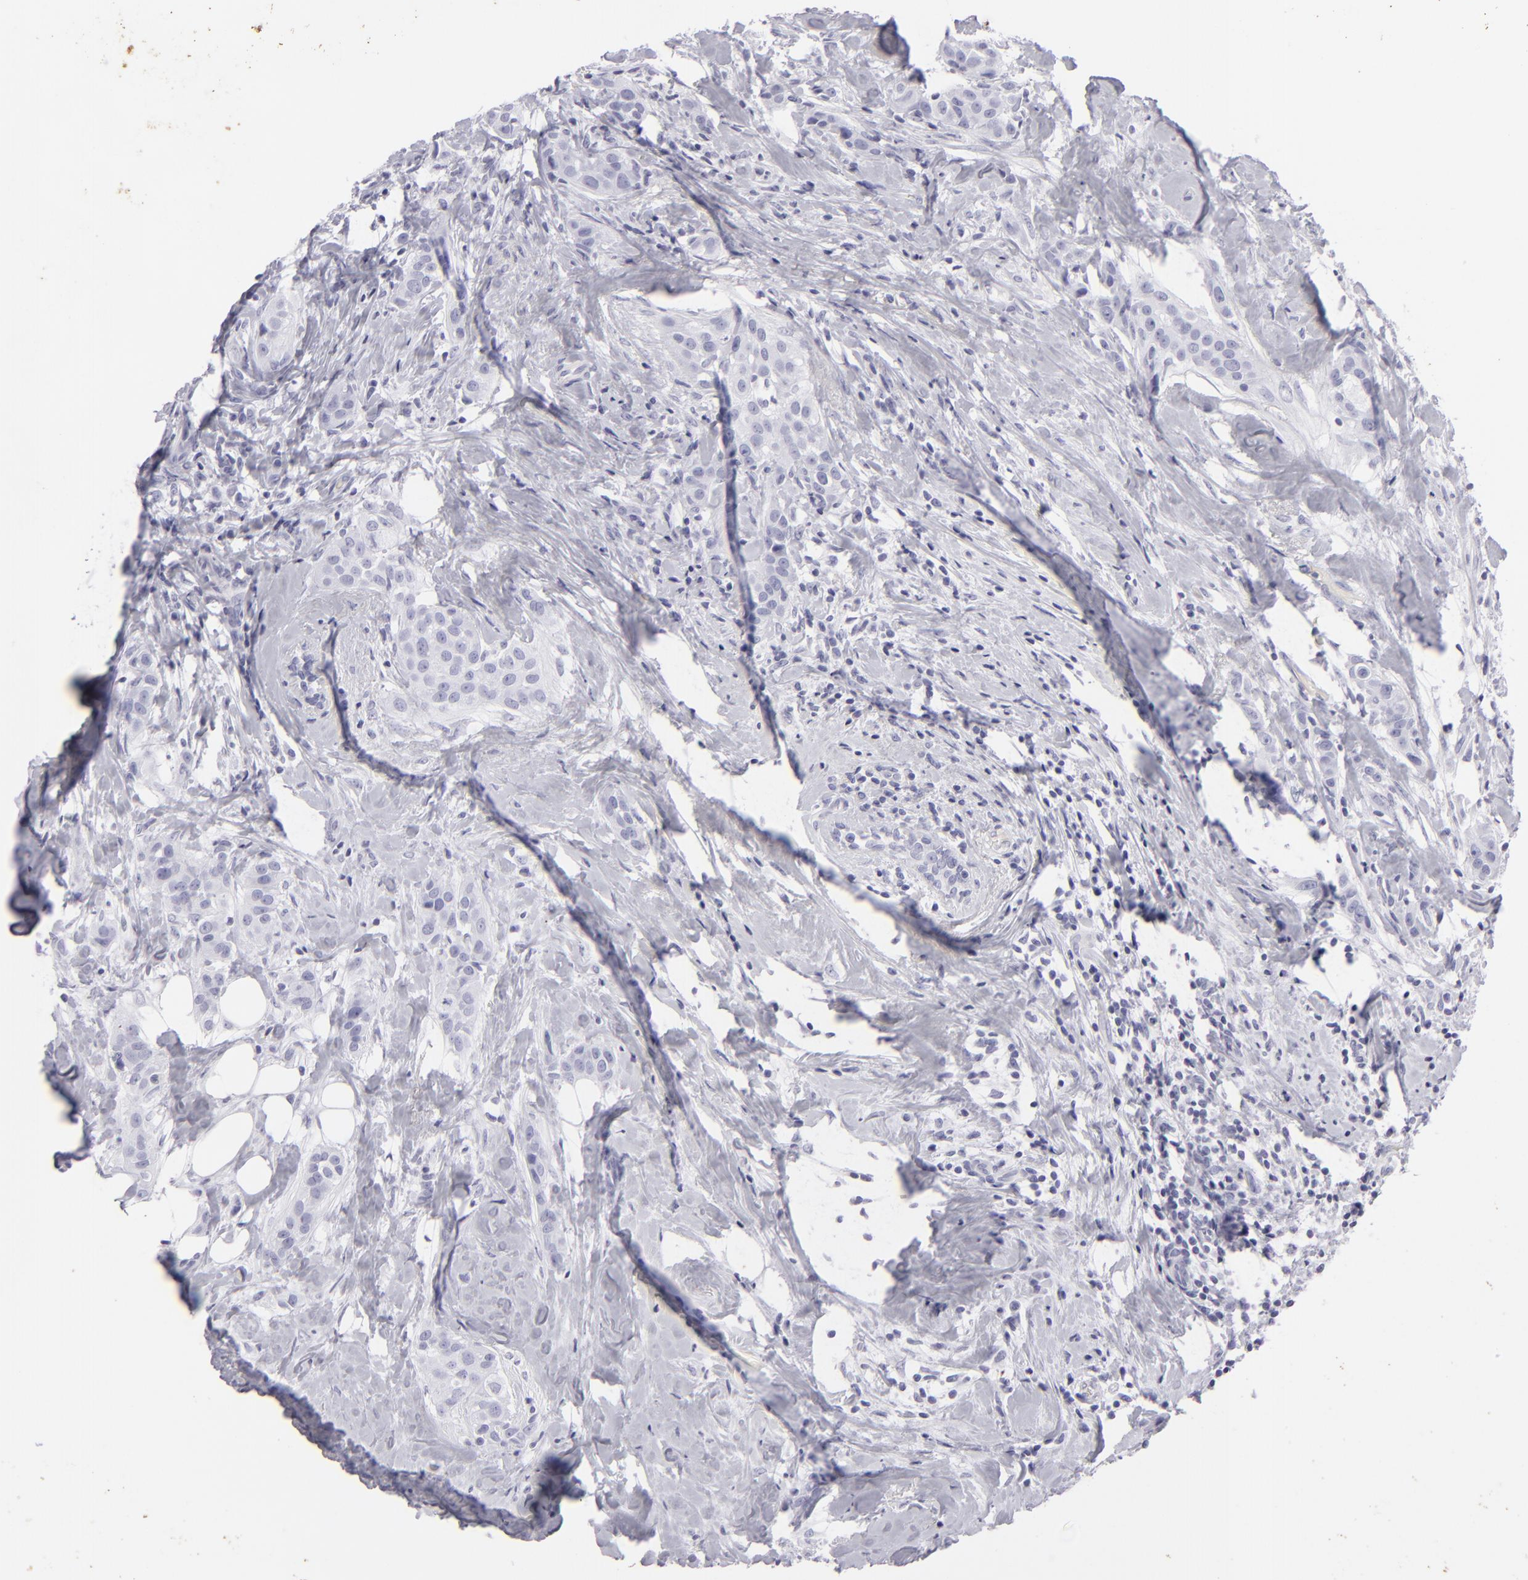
{"staining": {"intensity": "negative", "quantity": "none", "location": "none"}, "tissue": "breast cancer", "cell_type": "Tumor cells", "image_type": "cancer", "snomed": [{"axis": "morphology", "description": "Duct carcinoma"}, {"axis": "topography", "description": "Breast"}], "caption": "DAB immunohistochemical staining of human breast cancer (infiltrating ductal carcinoma) reveals no significant expression in tumor cells. (Brightfield microscopy of DAB (3,3'-diaminobenzidine) immunohistochemistry (IHC) at high magnification).", "gene": "KRT1", "patient": {"sex": "female", "age": 45}}